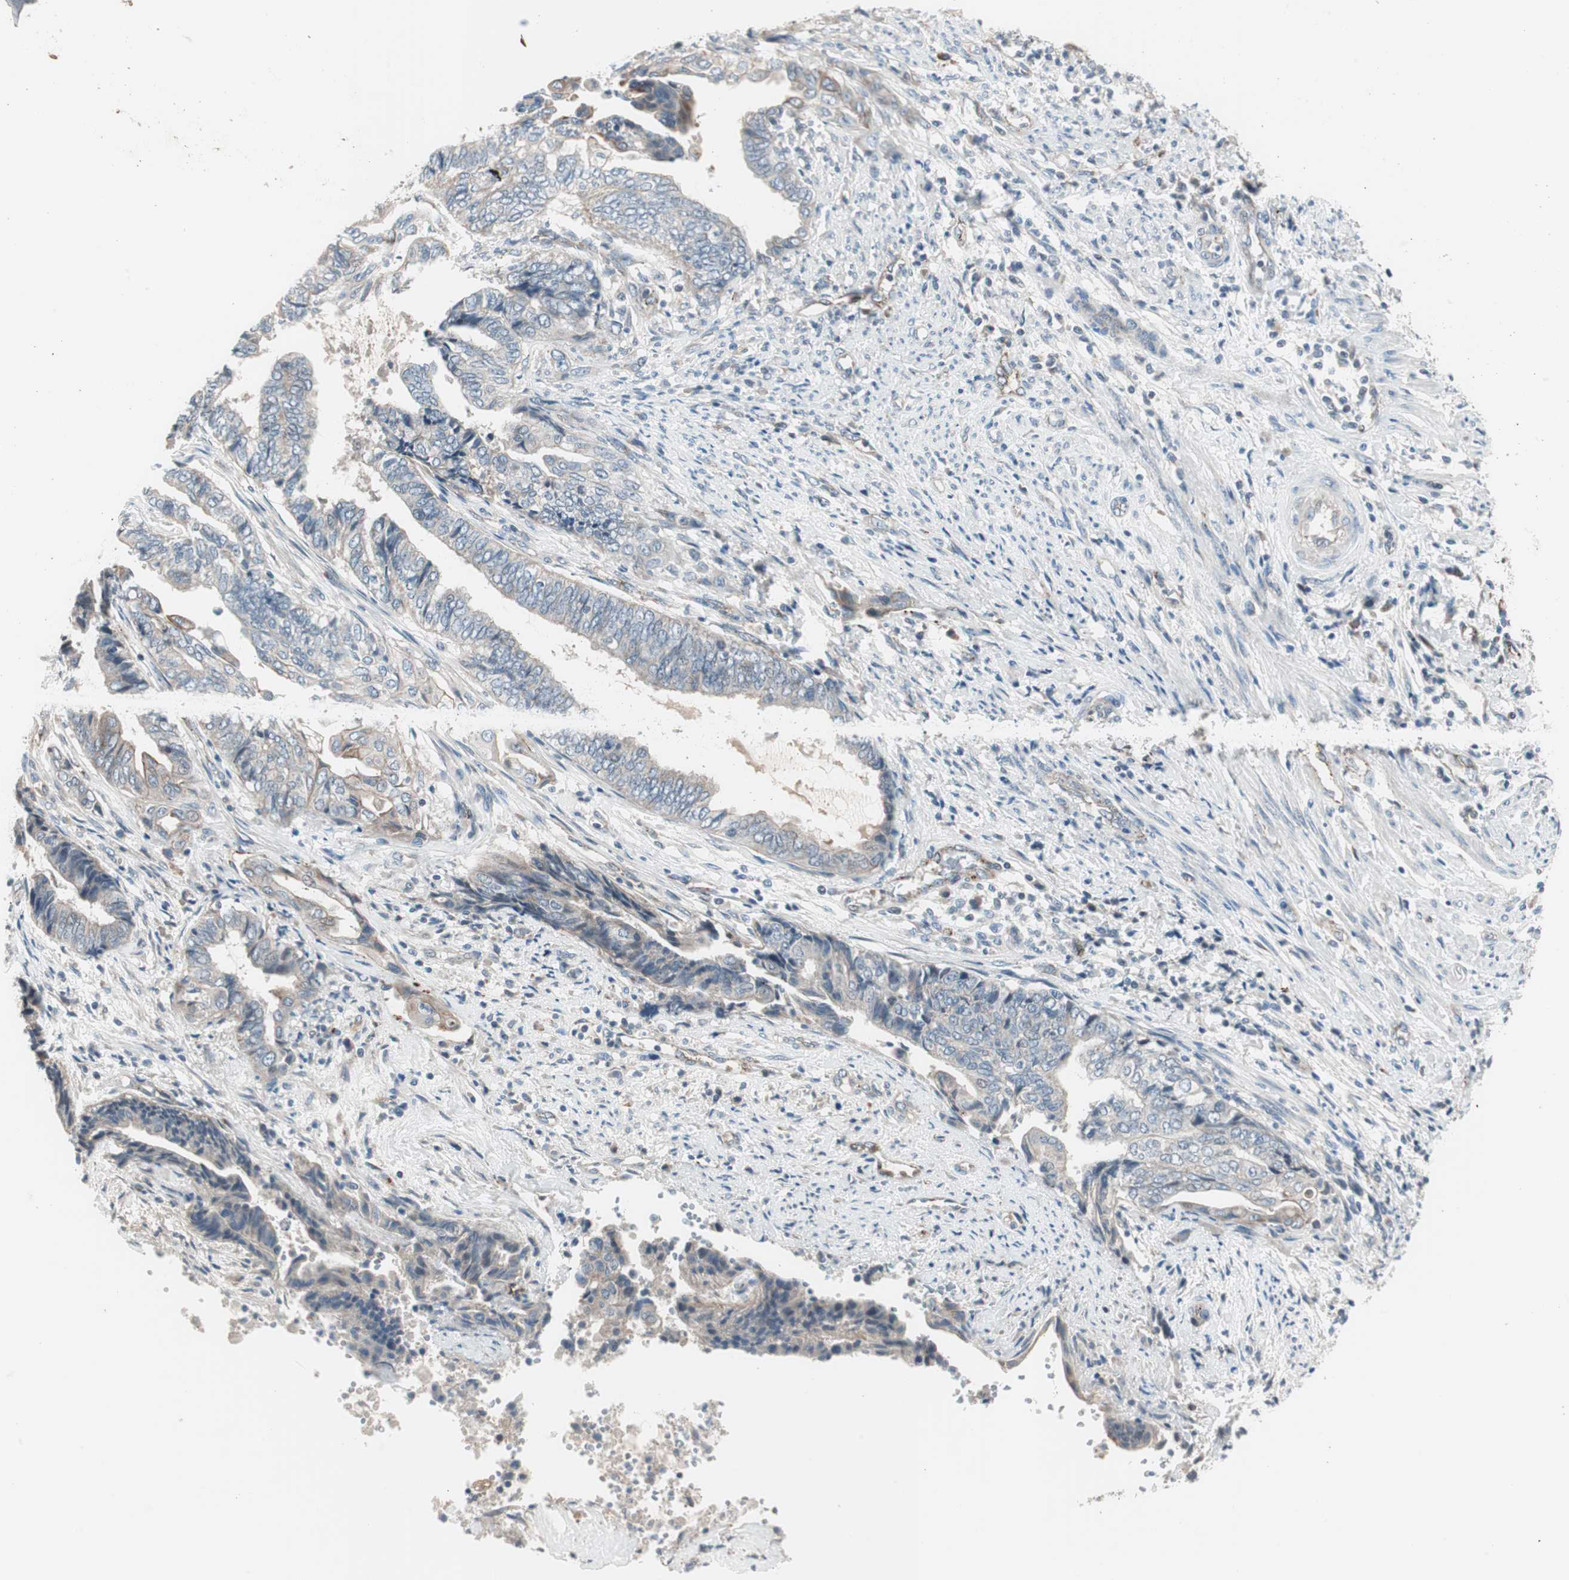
{"staining": {"intensity": "negative", "quantity": "none", "location": "none"}, "tissue": "endometrial cancer", "cell_type": "Tumor cells", "image_type": "cancer", "snomed": [{"axis": "morphology", "description": "Adenocarcinoma, NOS"}, {"axis": "topography", "description": "Uterus"}, {"axis": "topography", "description": "Endometrium"}], "caption": "DAB (3,3'-diaminobenzidine) immunohistochemical staining of endometrial adenocarcinoma exhibits no significant positivity in tumor cells.", "gene": "FGFR4", "patient": {"sex": "female", "age": 70}}